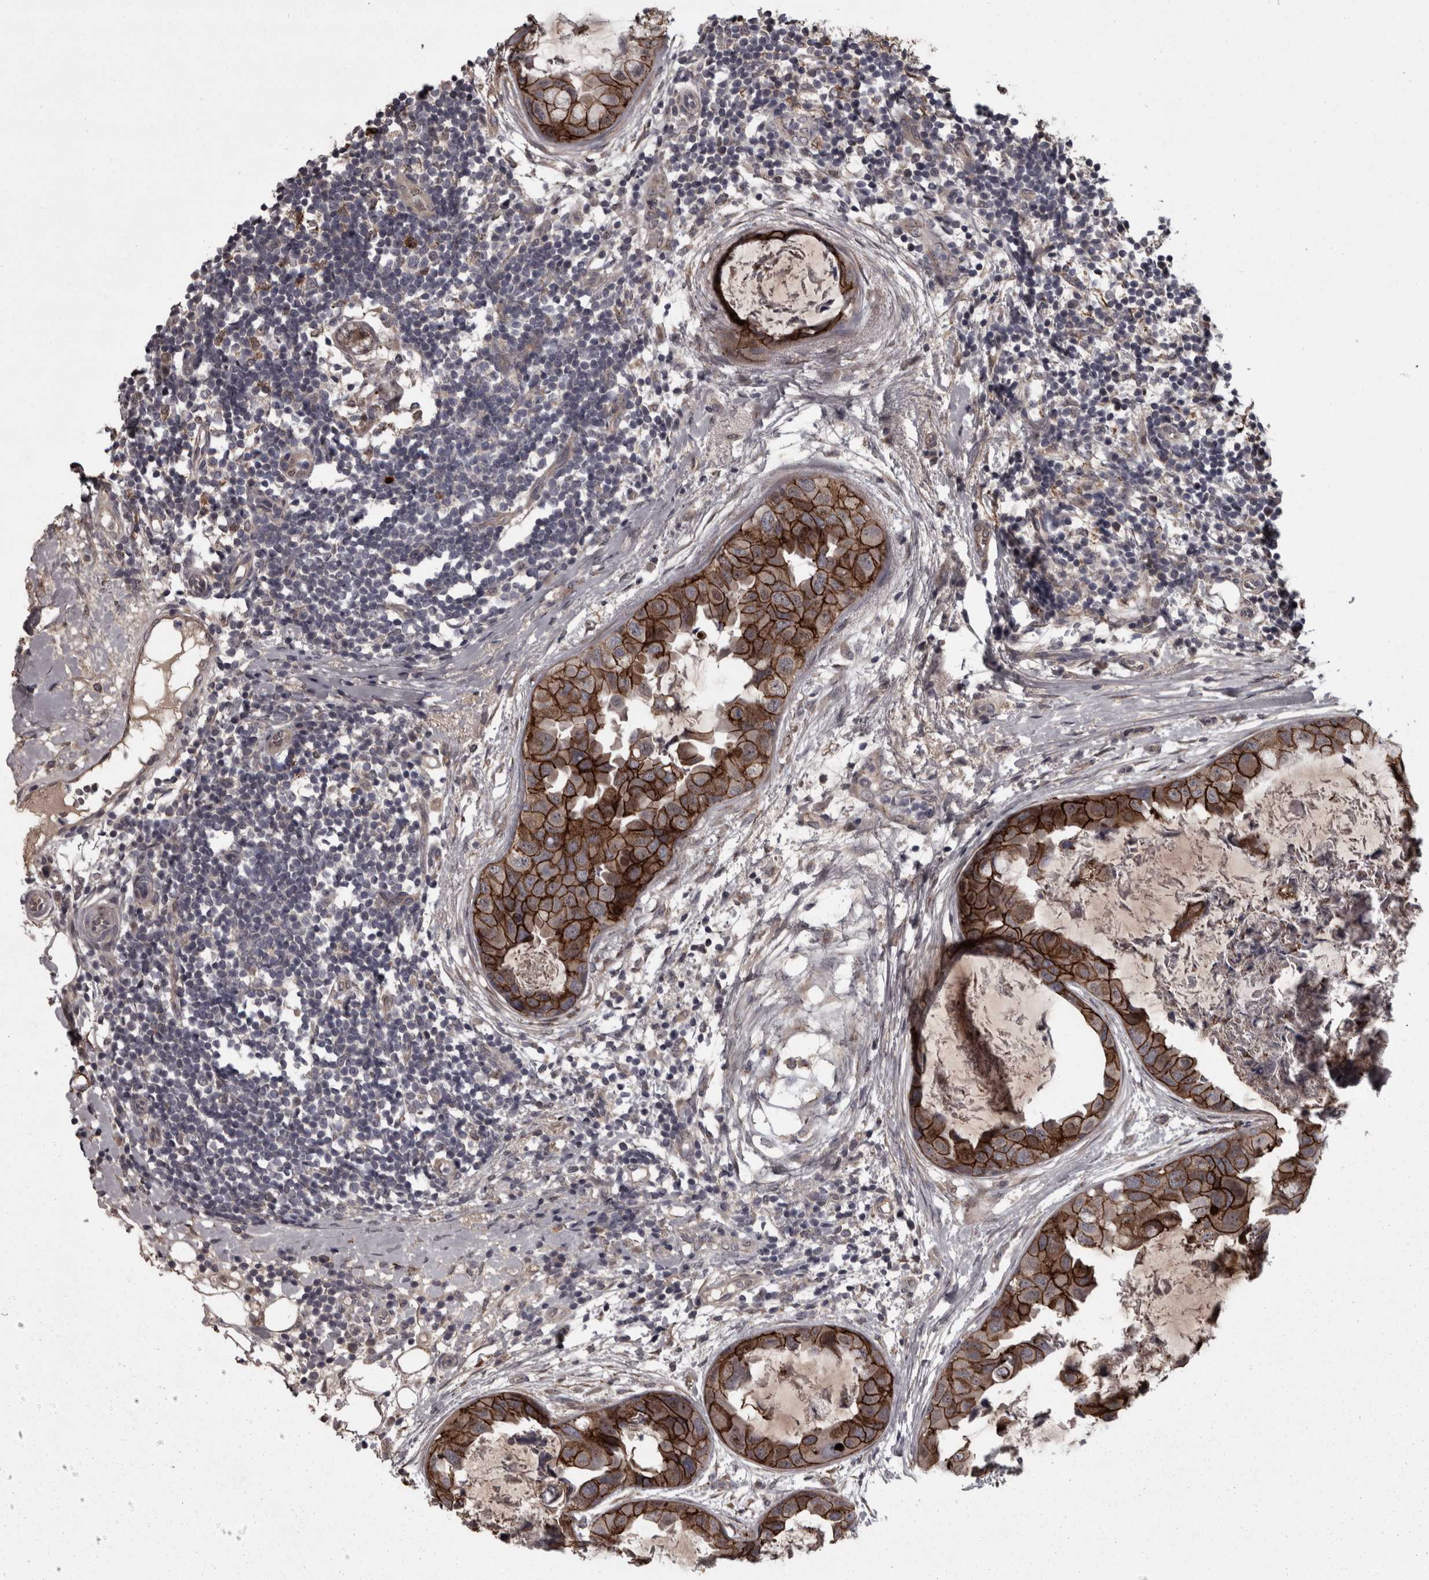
{"staining": {"intensity": "strong", "quantity": ">75%", "location": "cytoplasmic/membranous"}, "tissue": "breast cancer", "cell_type": "Tumor cells", "image_type": "cancer", "snomed": [{"axis": "morphology", "description": "Duct carcinoma"}, {"axis": "topography", "description": "Breast"}], "caption": "Human breast infiltrating ductal carcinoma stained with a protein marker reveals strong staining in tumor cells.", "gene": "PCDH17", "patient": {"sex": "female", "age": 40}}